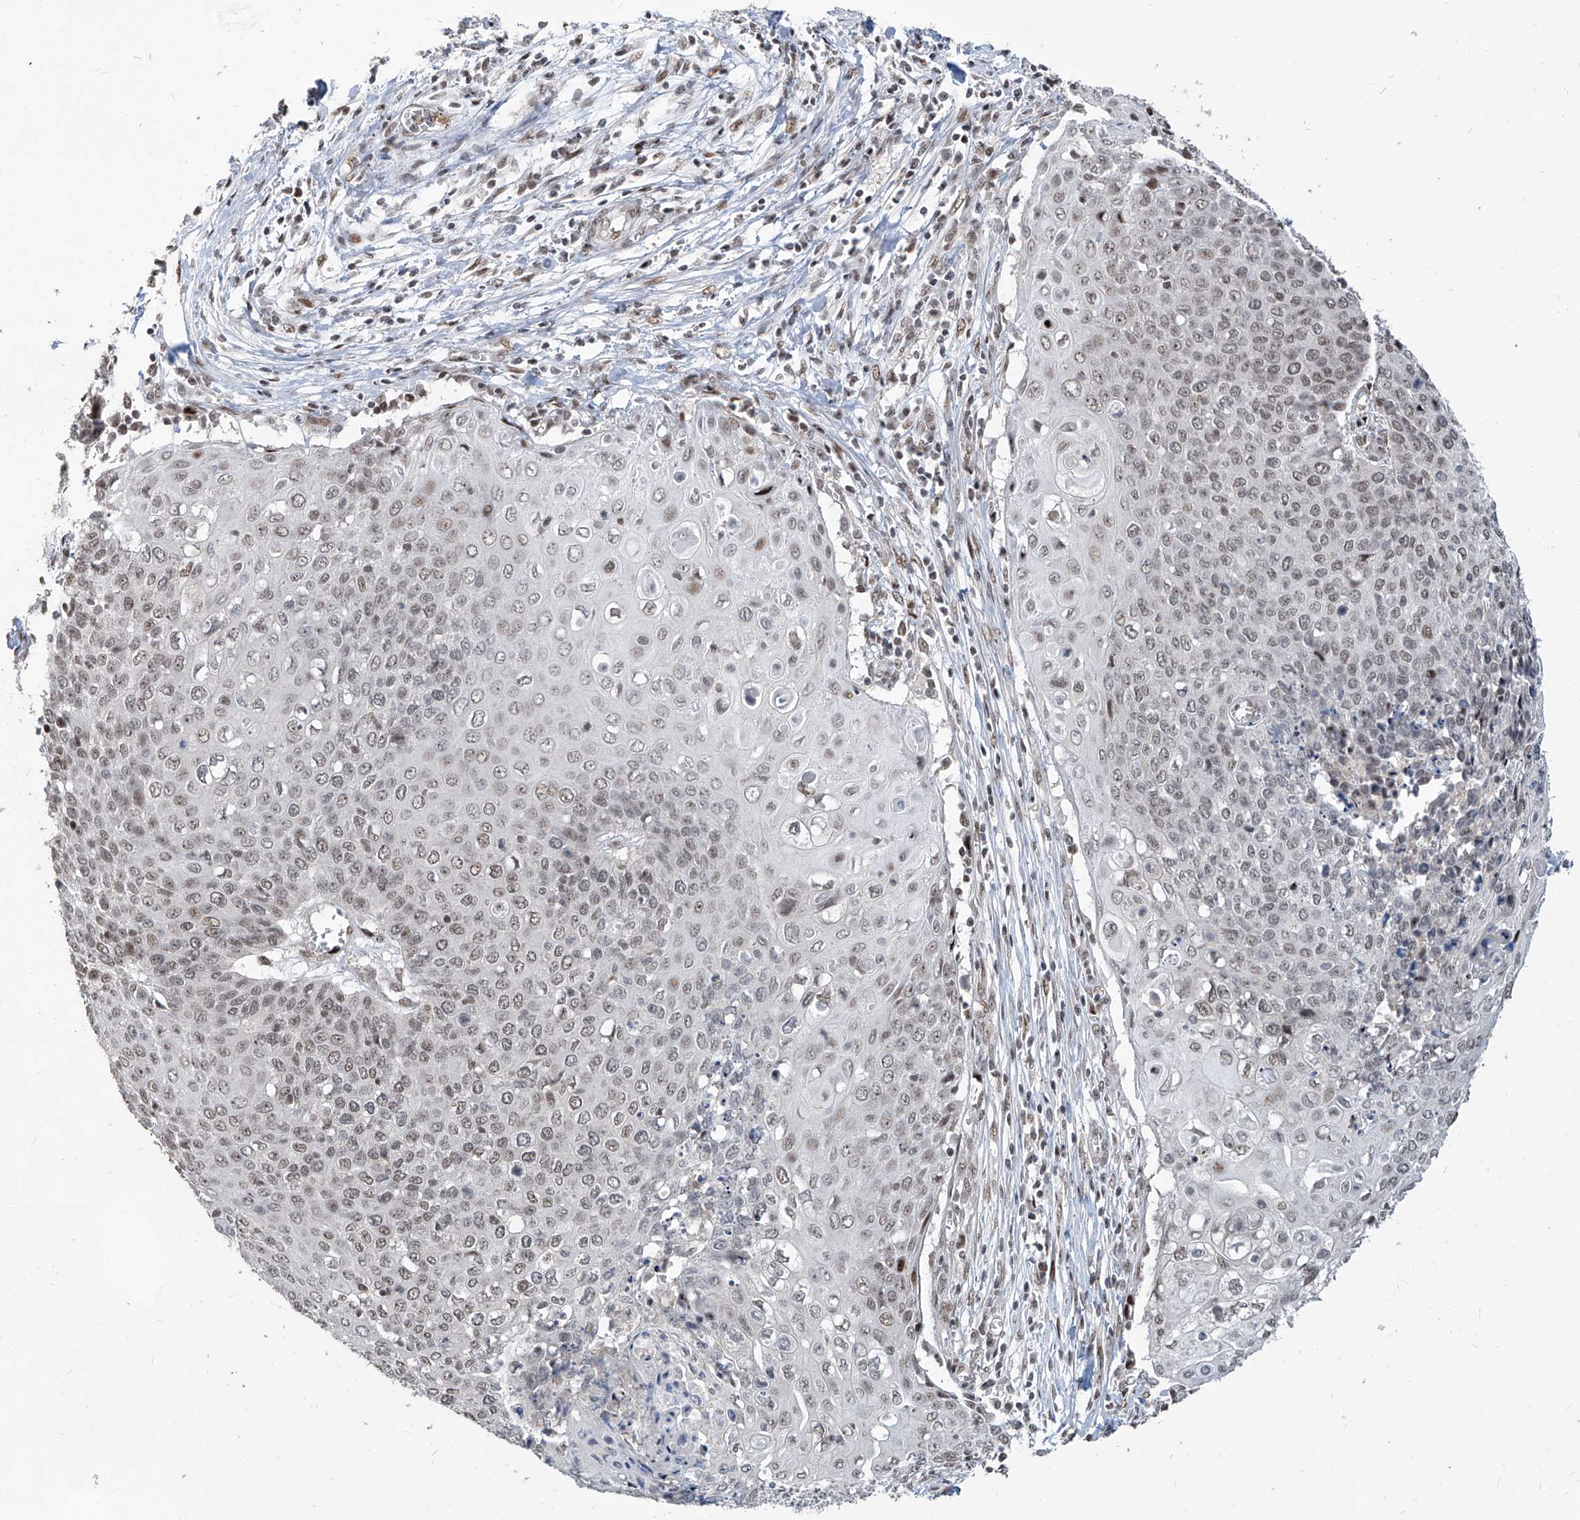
{"staining": {"intensity": "weak", "quantity": ">75%", "location": "nuclear"}, "tissue": "cervical cancer", "cell_type": "Tumor cells", "image_type": "cancer", "snomed": [{"axis": "morphology", "description": "Squamous cell carcinoma, NOS"}, {"axis": "topography", "description": "Cervix"}], "caption": "DAB immunohistochemical staining of human squamous cell carcinoma (cervical) shows weak nuclear protein staining in approximately >75% of tumor cells.", "gene": "IRF2", "patient": {"sex": "female", "age": 39}}